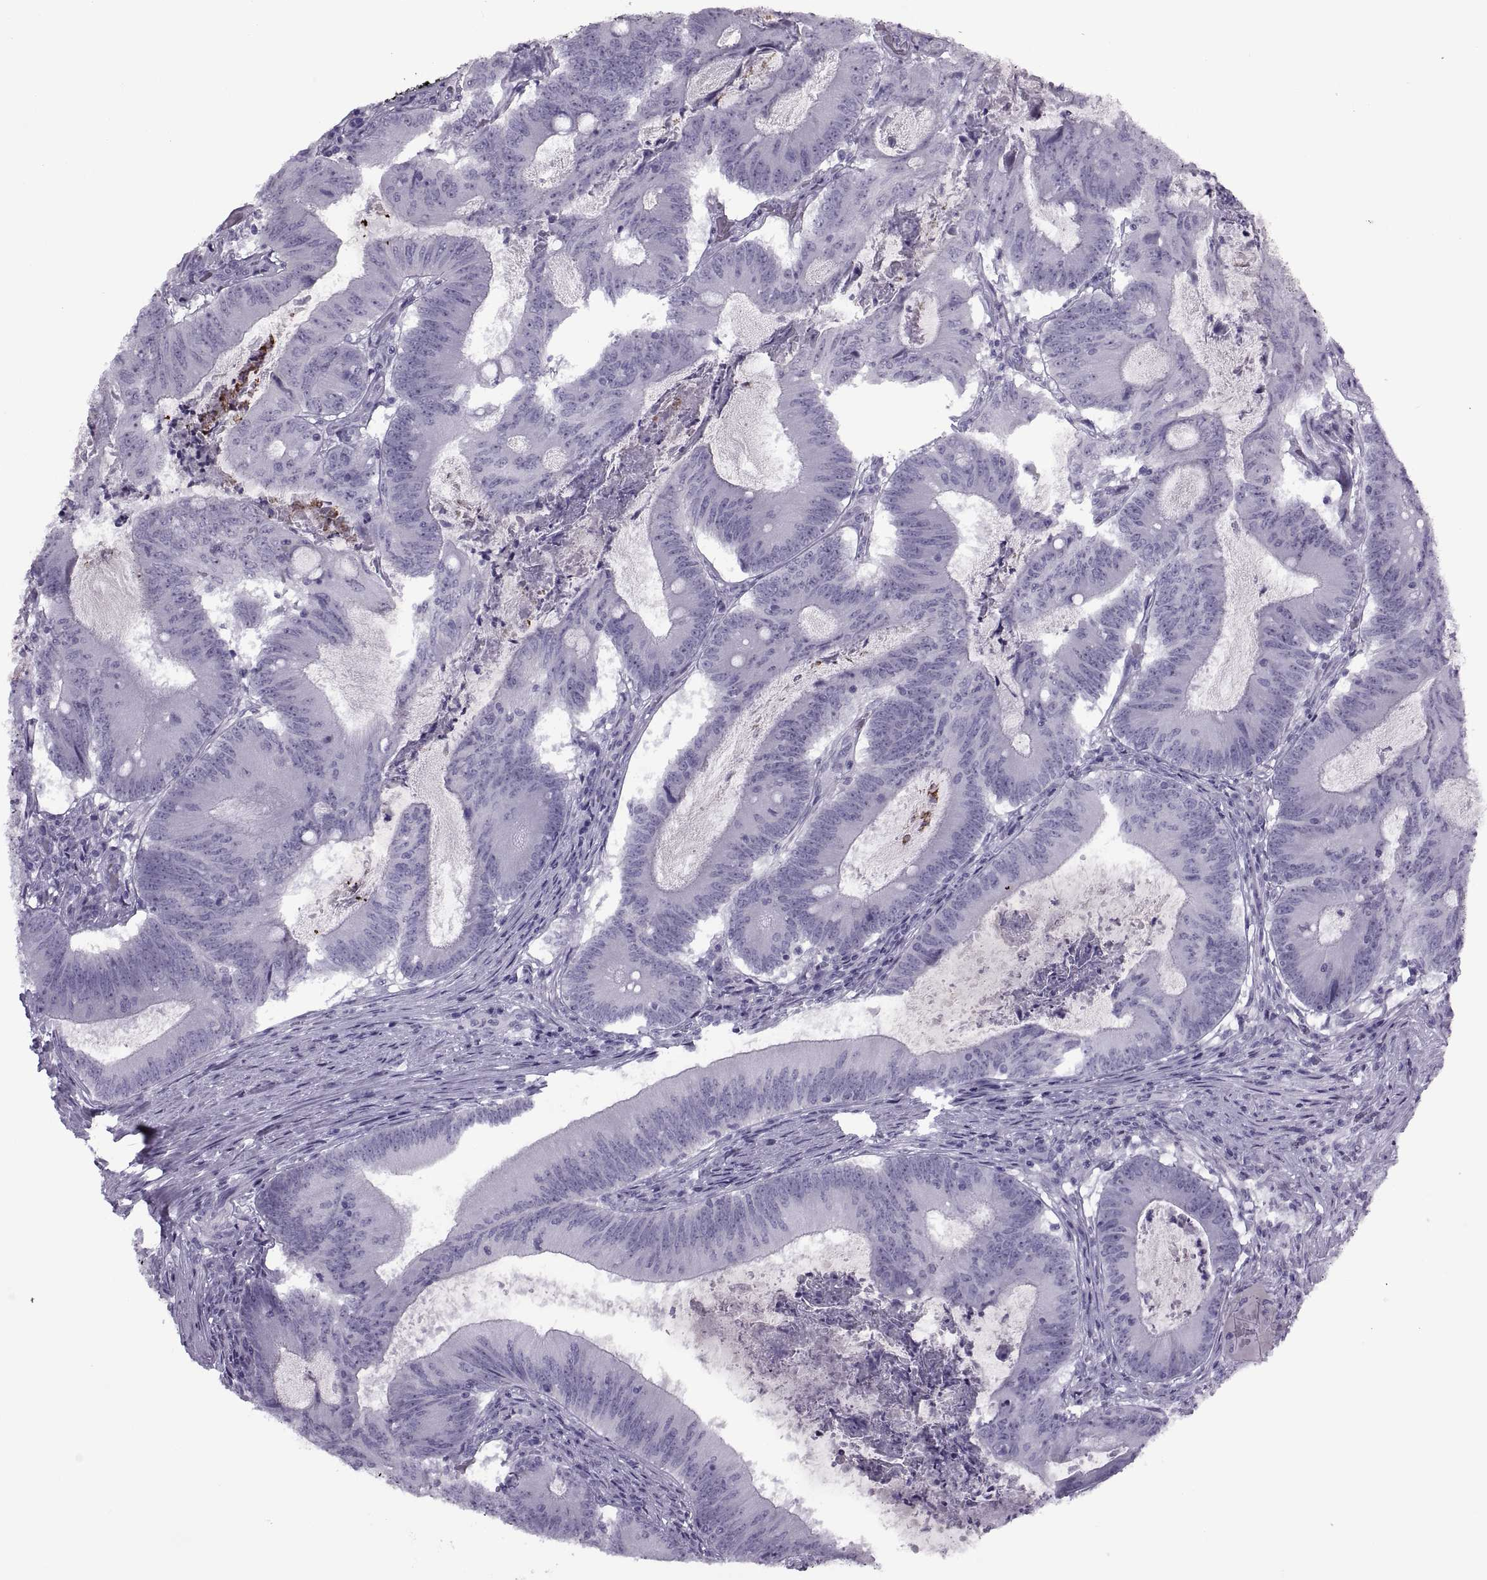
{"staining": {"intensity": "negative", "quantity": "none", "location": "none"}, "tissue": "colorectal cancer", "cell_type": "Tumor cells", "image_type": "cancer", "snomed": [{"axis": "morphology", "description": "Adenocarcinoma, NOS"}, {"axis": "topography", "description": "Colon"}], "caption": "DAB (3,3'-diaminobenzidine) immunohistochemical staining of colorectal adenocarcinoma exhibits no significant staining in tumor cells. The staining was performed using DAB to visualize the protein expression in brown, while the nuclei were stained in blue with hematoxylin (Magnification: 20x).", "gene": "FAM24A", "patient": {"sex": "female", "age": 70}}